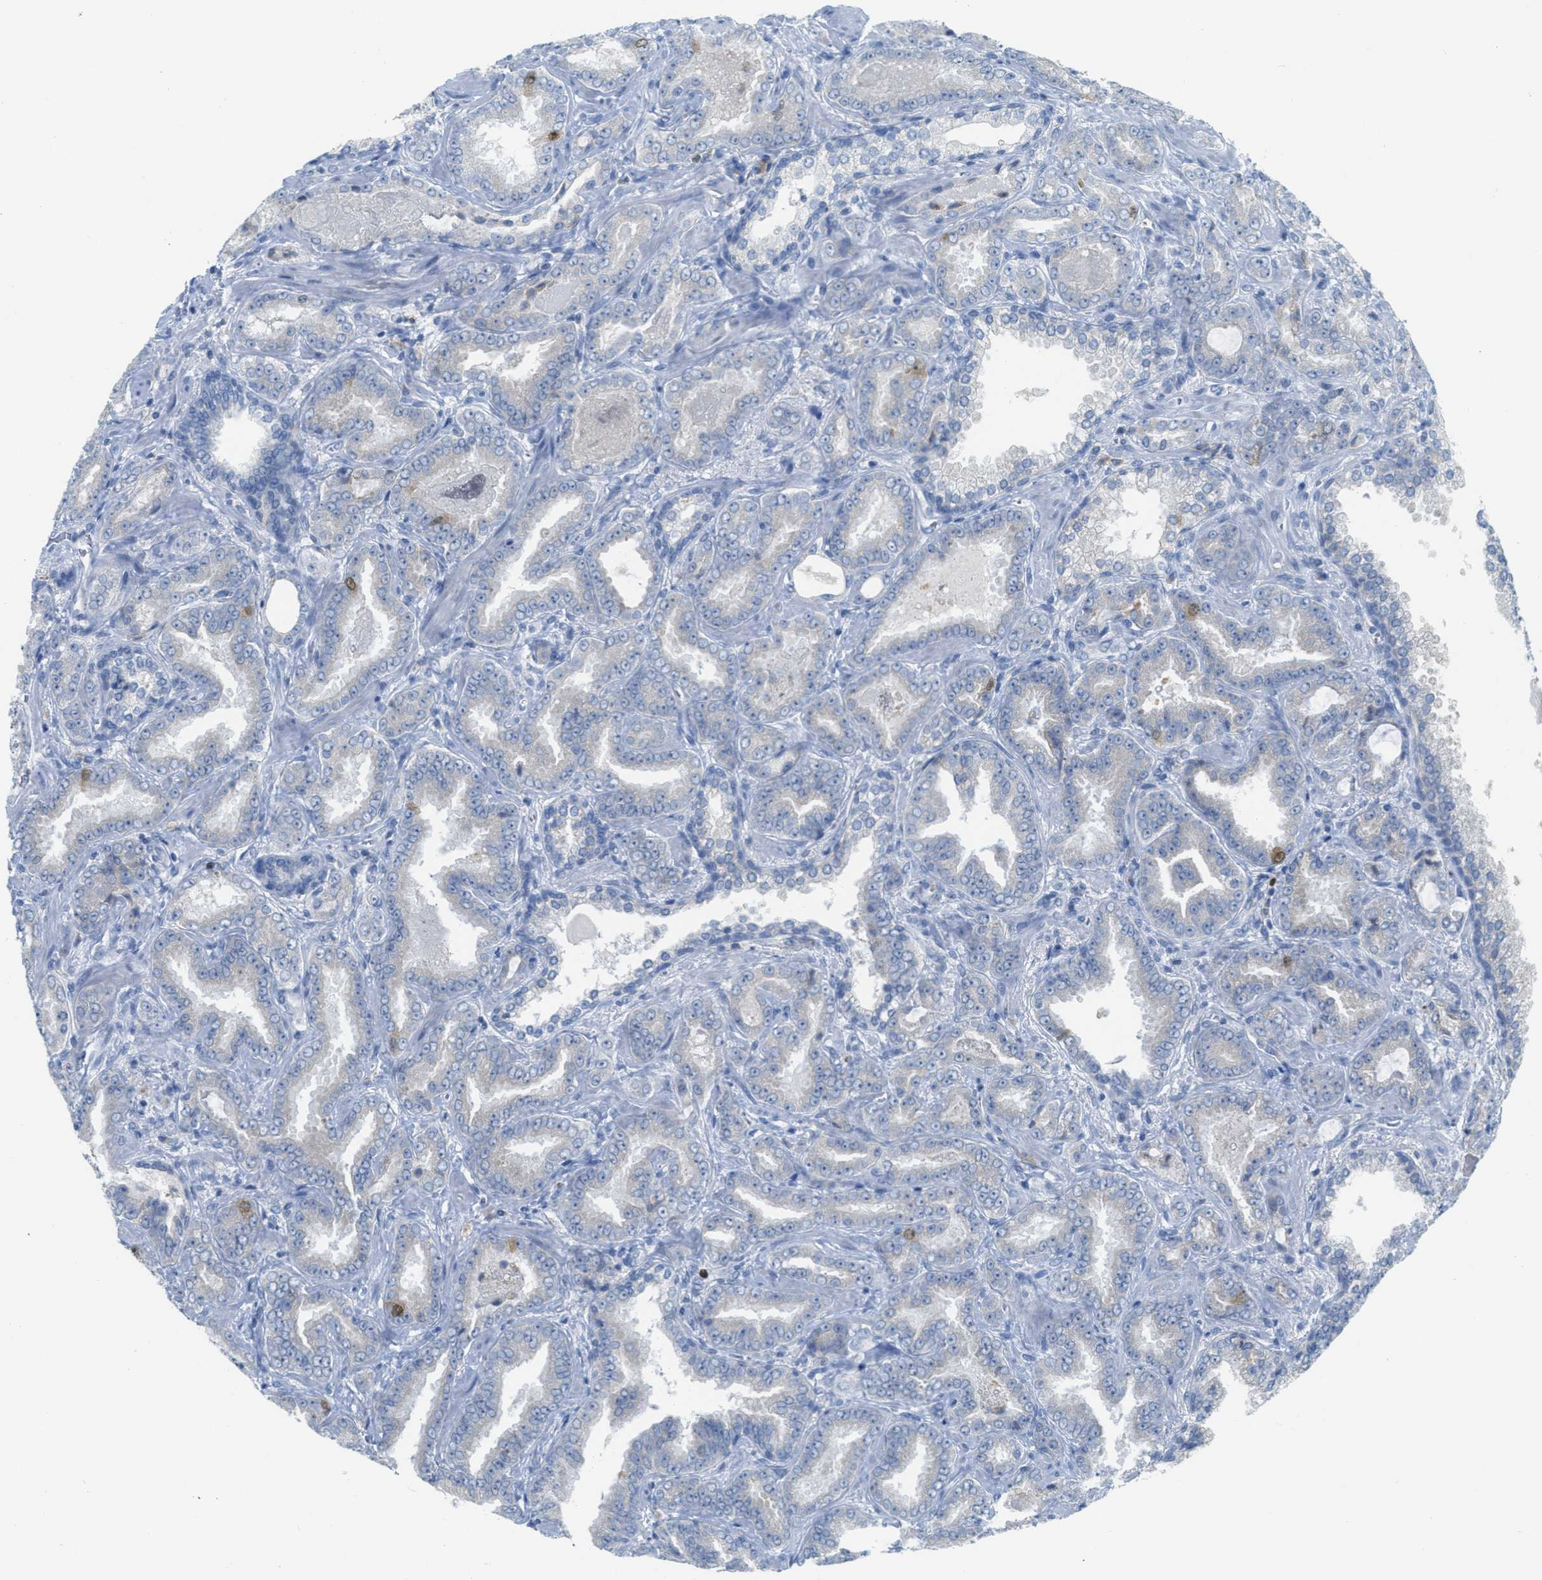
{"staining": {"intensity": "negative", "quantity": "none", "location": "none"}, "tissue": "prostate cancer", "cell_type": "Tumor cells", "image_type": "cancer", "snomed": [{"axis": "morphology", "description": "Adenocarcinoma, Low grade"}, {"axis": "topography", "description": "Prostate"}], "caption": "This is an immunohistochemistry (IHC) micrograph of human prostate cancer. There is no expression in tumor cells.", "gene": "ORC6", "patient": {"sex": "male", "age": 60}}